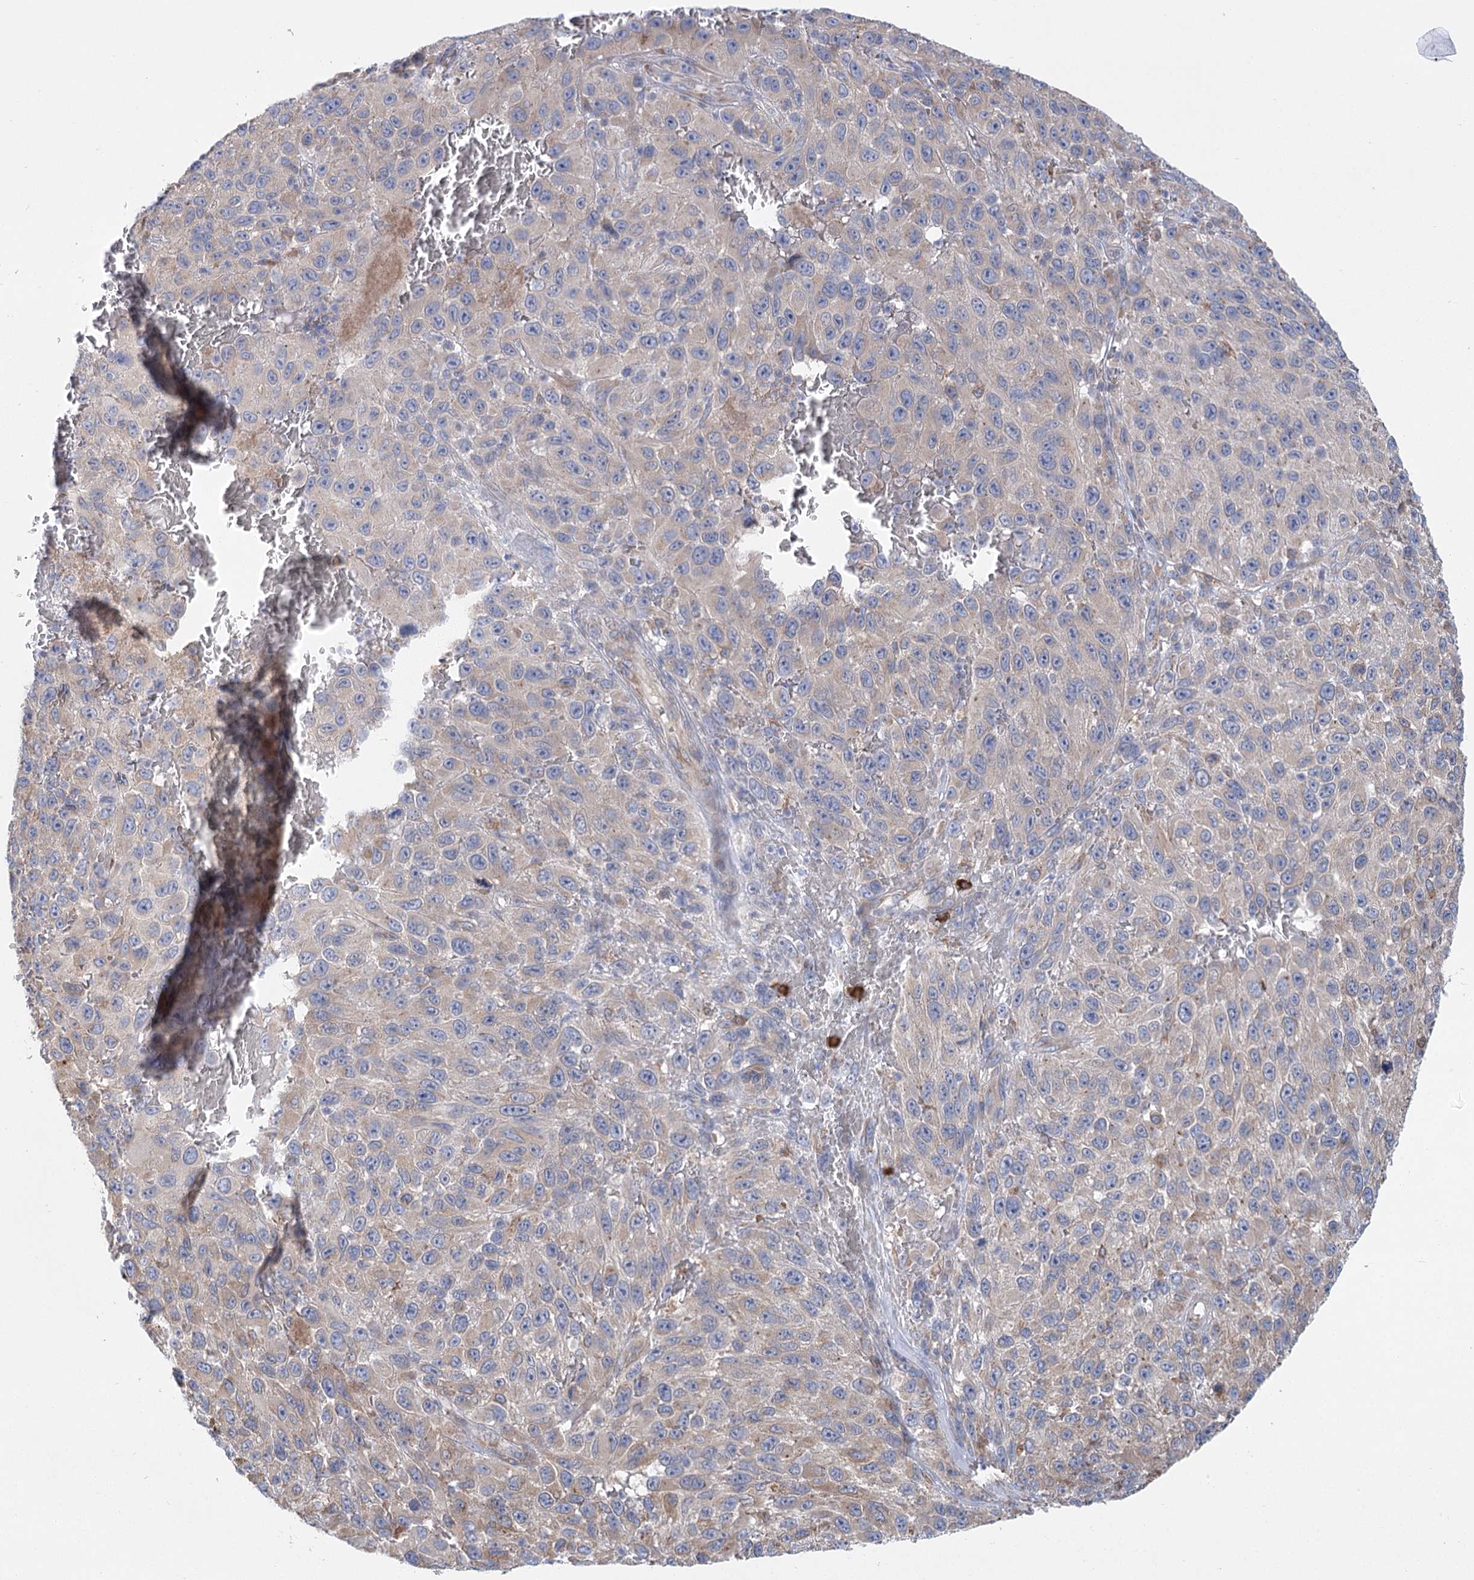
{"staining": {"intensity": "moderate", "quantity": "<25%", "location": "cytoplasmic/membranous"}, "tissue": "melanoma", "cell_type": "Tumor cells", "image_type": "cancer", "snomed": [{"axis": "morphology", "description": "Malignant melanoma, NOS"}, {"axis": "topography", "description": "Skin"}], "caption": "A brown stain shows moderate cytoplasmic/membranous expression of a protein in human melanoma tumor cells.", "gene": "METTL24", "patient": {"sex": "female", "age": 96}}